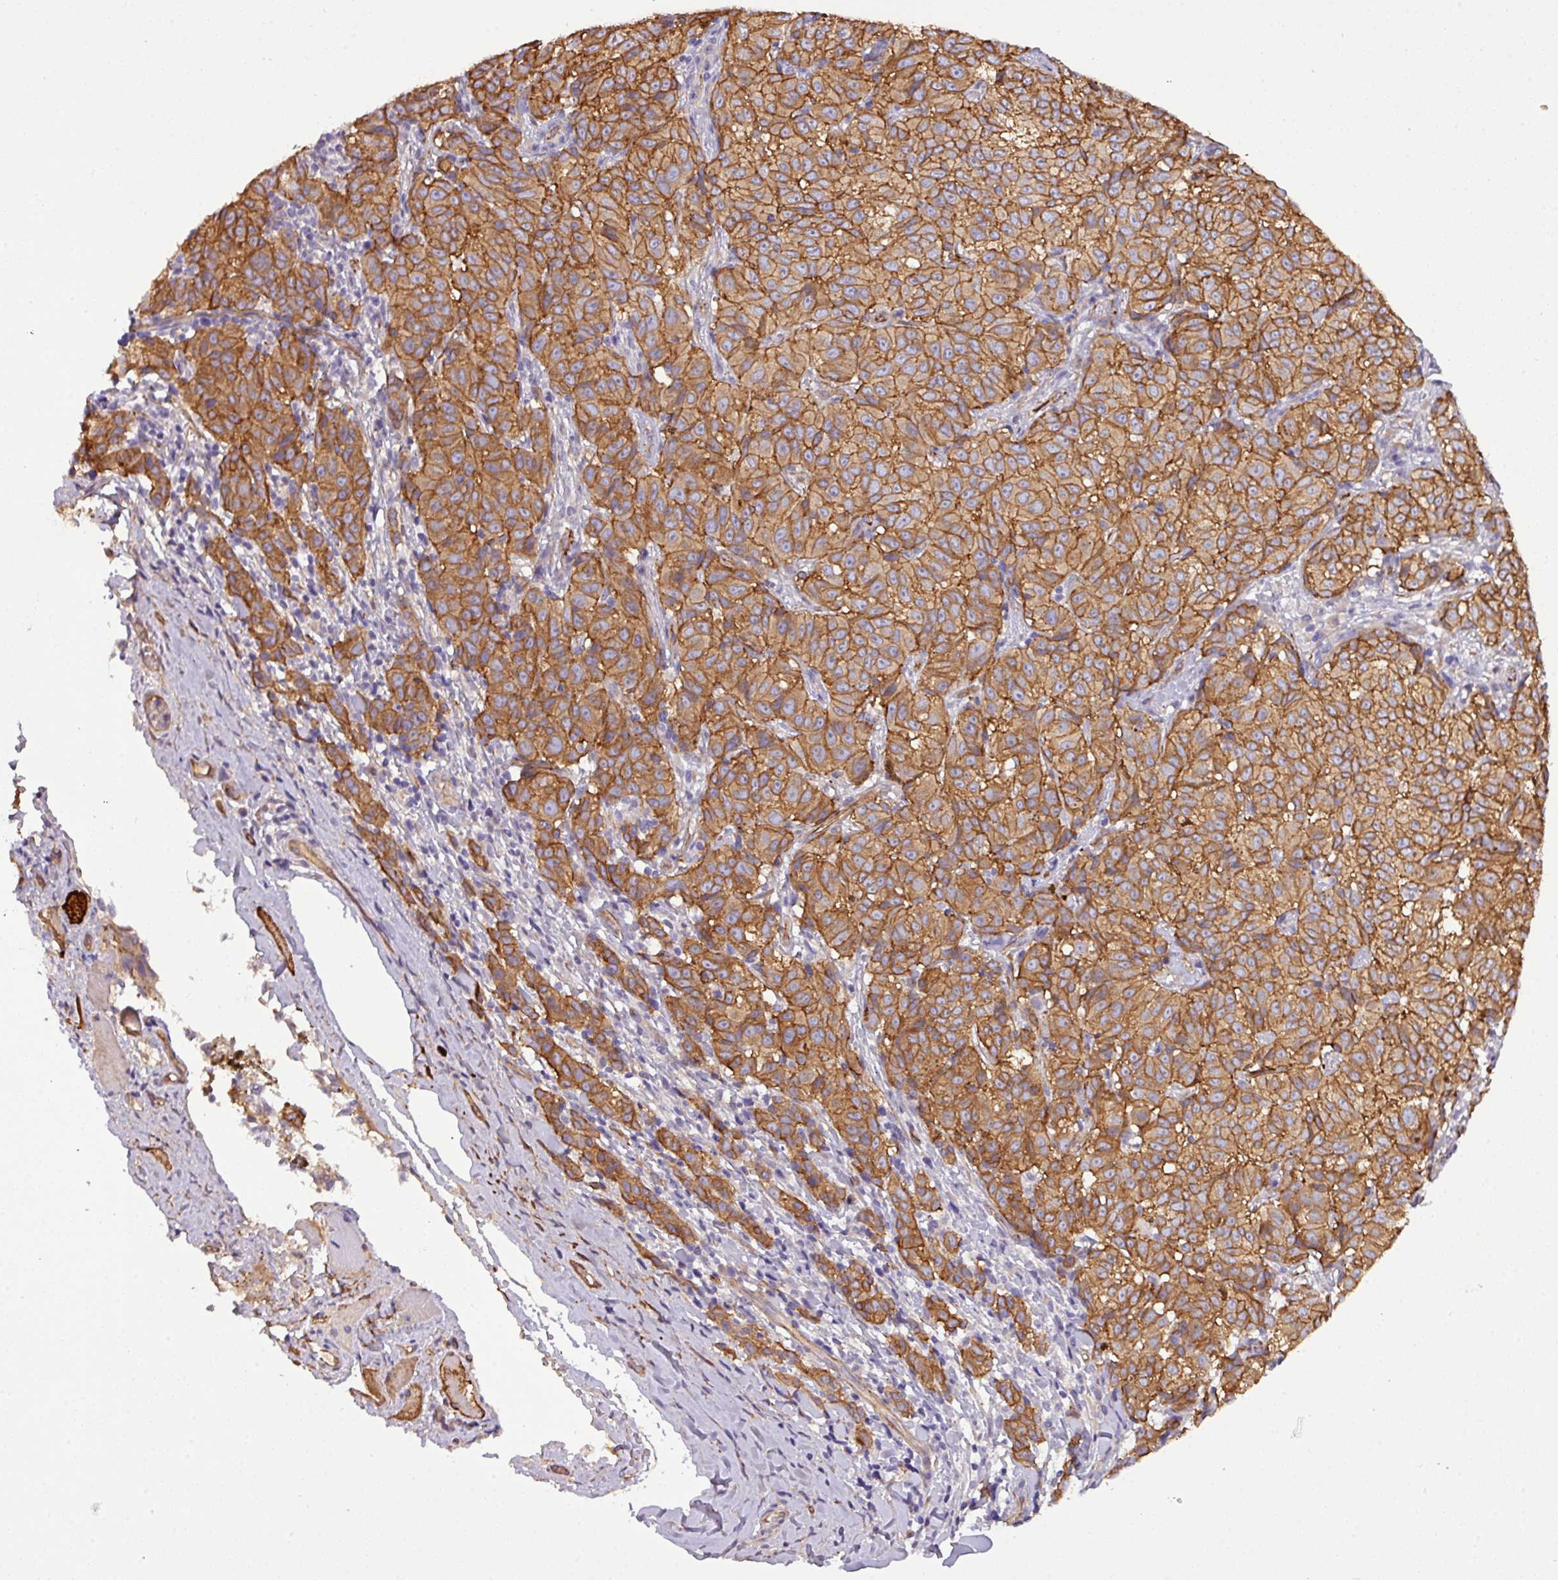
{"staining": {"intensity": "strong", "quantity": ">75%", "location": "cytoplasmic/membranous"}, "tissue": "melanoma", "cell_type": "Tumor cells", "image_type": "cancer", "snomed": [{"axis": "morphology", "description": "Malignant melanoma, NOS"}, {"axis": "topography", "description": "Skin"}], "caption": "Brown immunohistochemical staining in human malignant melanoma displays strong cytoplasmic/membranous expression in about >75% of tumor cells.", "gene": "PARD6A", "patient": {"sex": "female", "age": 72}}